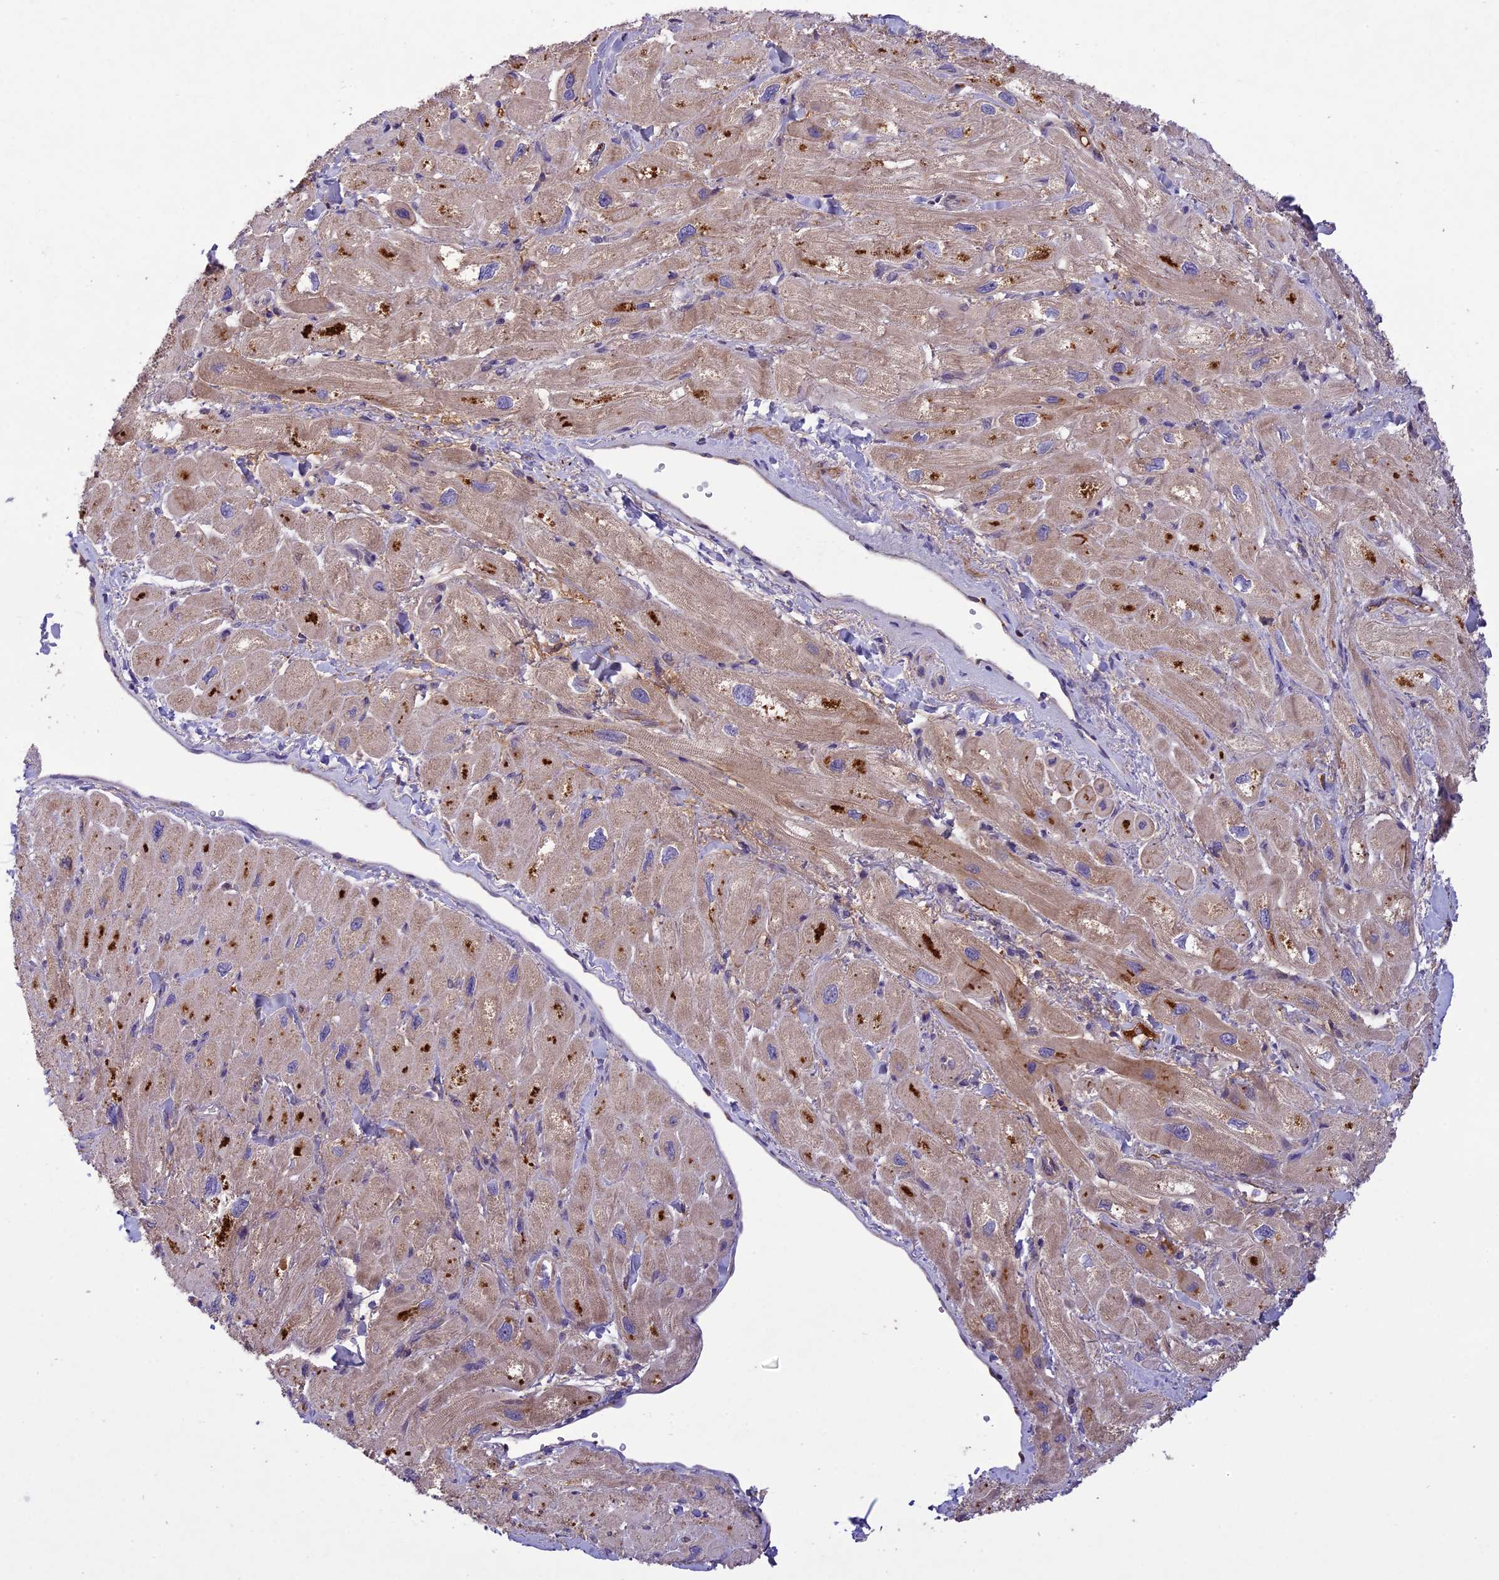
{"staining": {"intensity": "moderate", "quantity": "25%-75%", "location": "cytoplasmic/membranous"}, "tissue": "heart muscle", "cell_type": "Cardiomyocytes", "image_type": "normal", "snomed": [{"axis": "morphology", "description": "Normal tissue, NOS"}, {"axis": "topography", "description": "Heart"}], "caption": "A photomicrograph of human heart muscle stained for a protein exhibits moderate cytoplasmic/membranous brown staining in cardiomyocytes.", "gene": "ADO", "patient": {"sex": "male", "age": 65}}